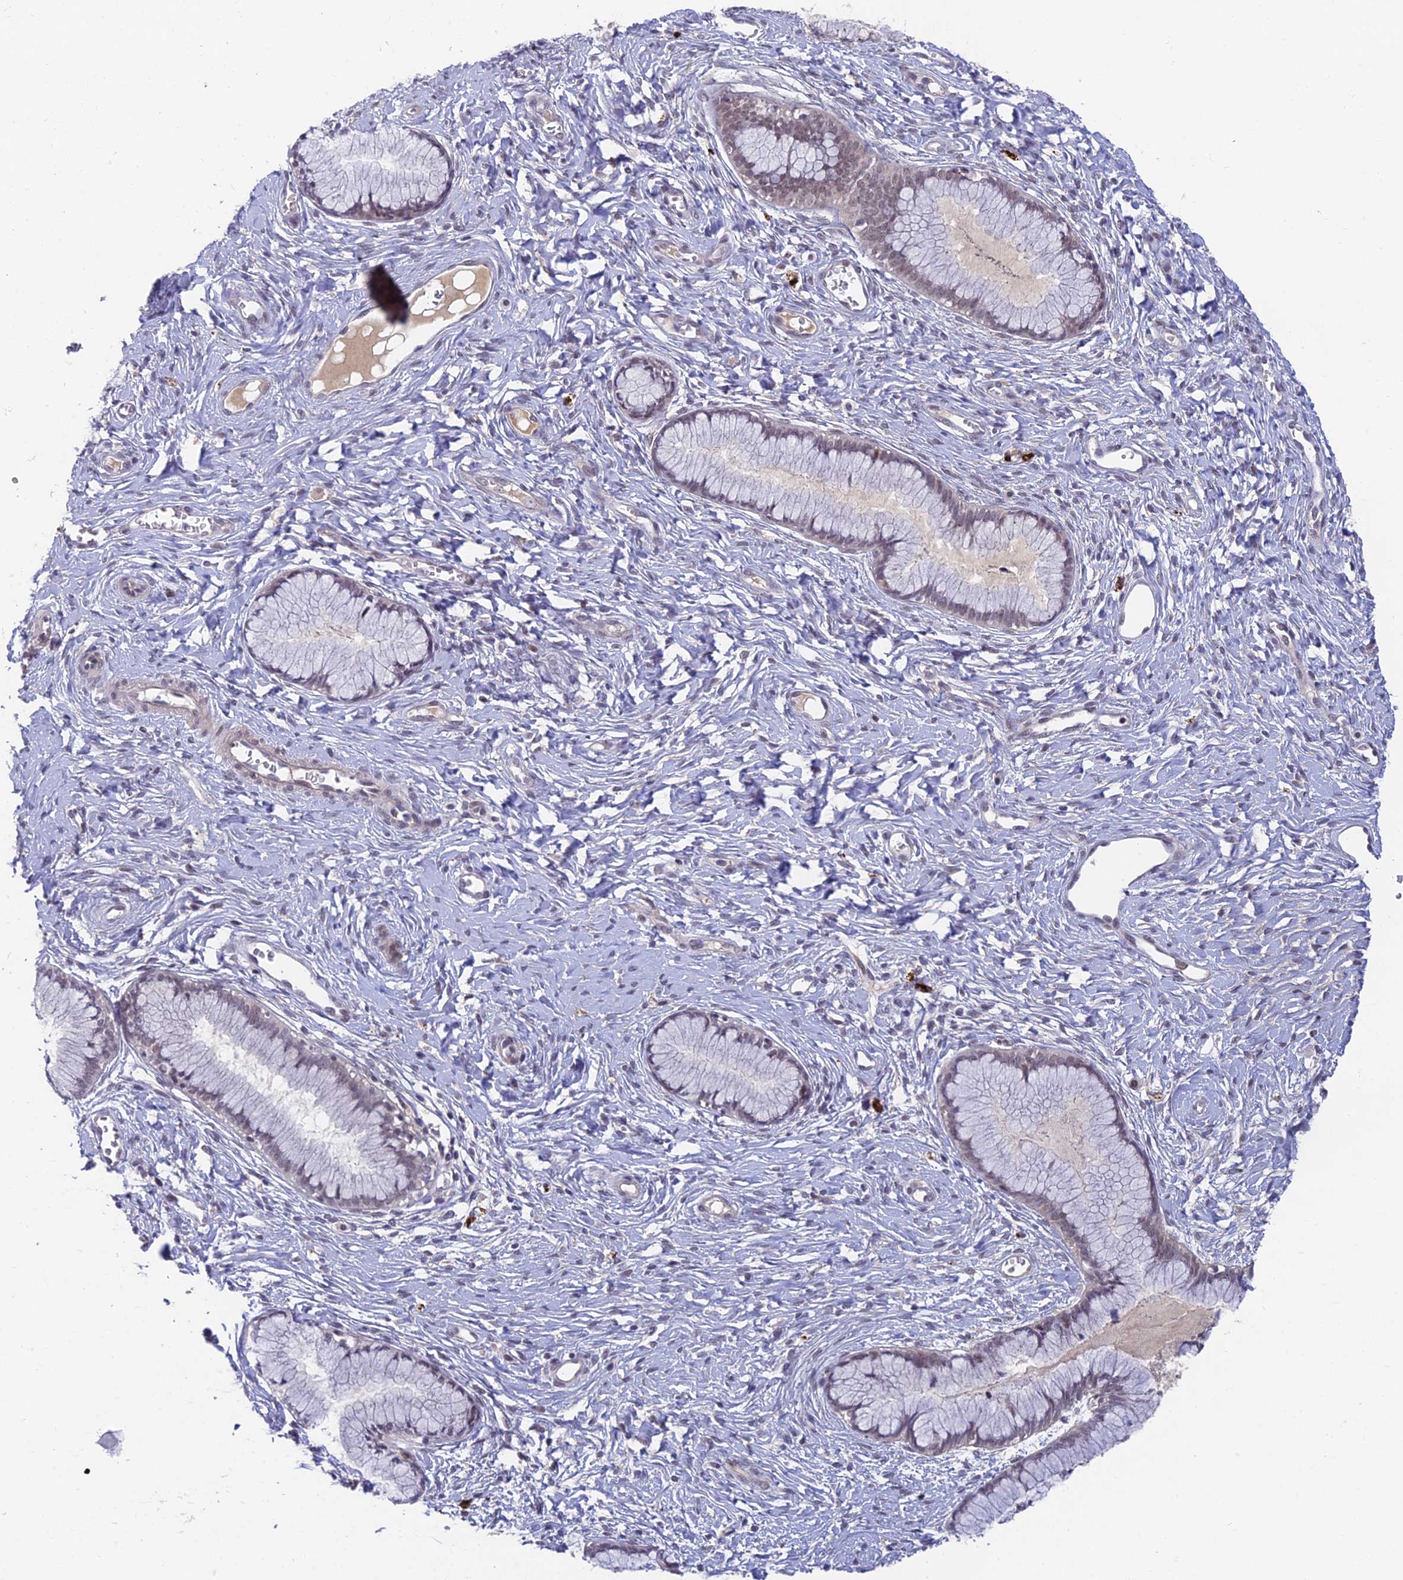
{"staining": {"intensity": "weak", "quantity": "<25%", "location": "nuclear"}, "tissue": "cervix", "cell_type": "Glandular cells", "image_type": "normal", "snomed": [{"axis": "morphology", "description": "Normal tissue, NOS"}, {"axis": "topography", "description": "Cervix"}], "caption": "Glandular cells show no significant expression in unremarkable cervix. (Brightfield microscopy of DAB immunohistochemistry at high magnification).", "gene": "NSMCE1", "patient": {"sex": "female", "age": 42}}